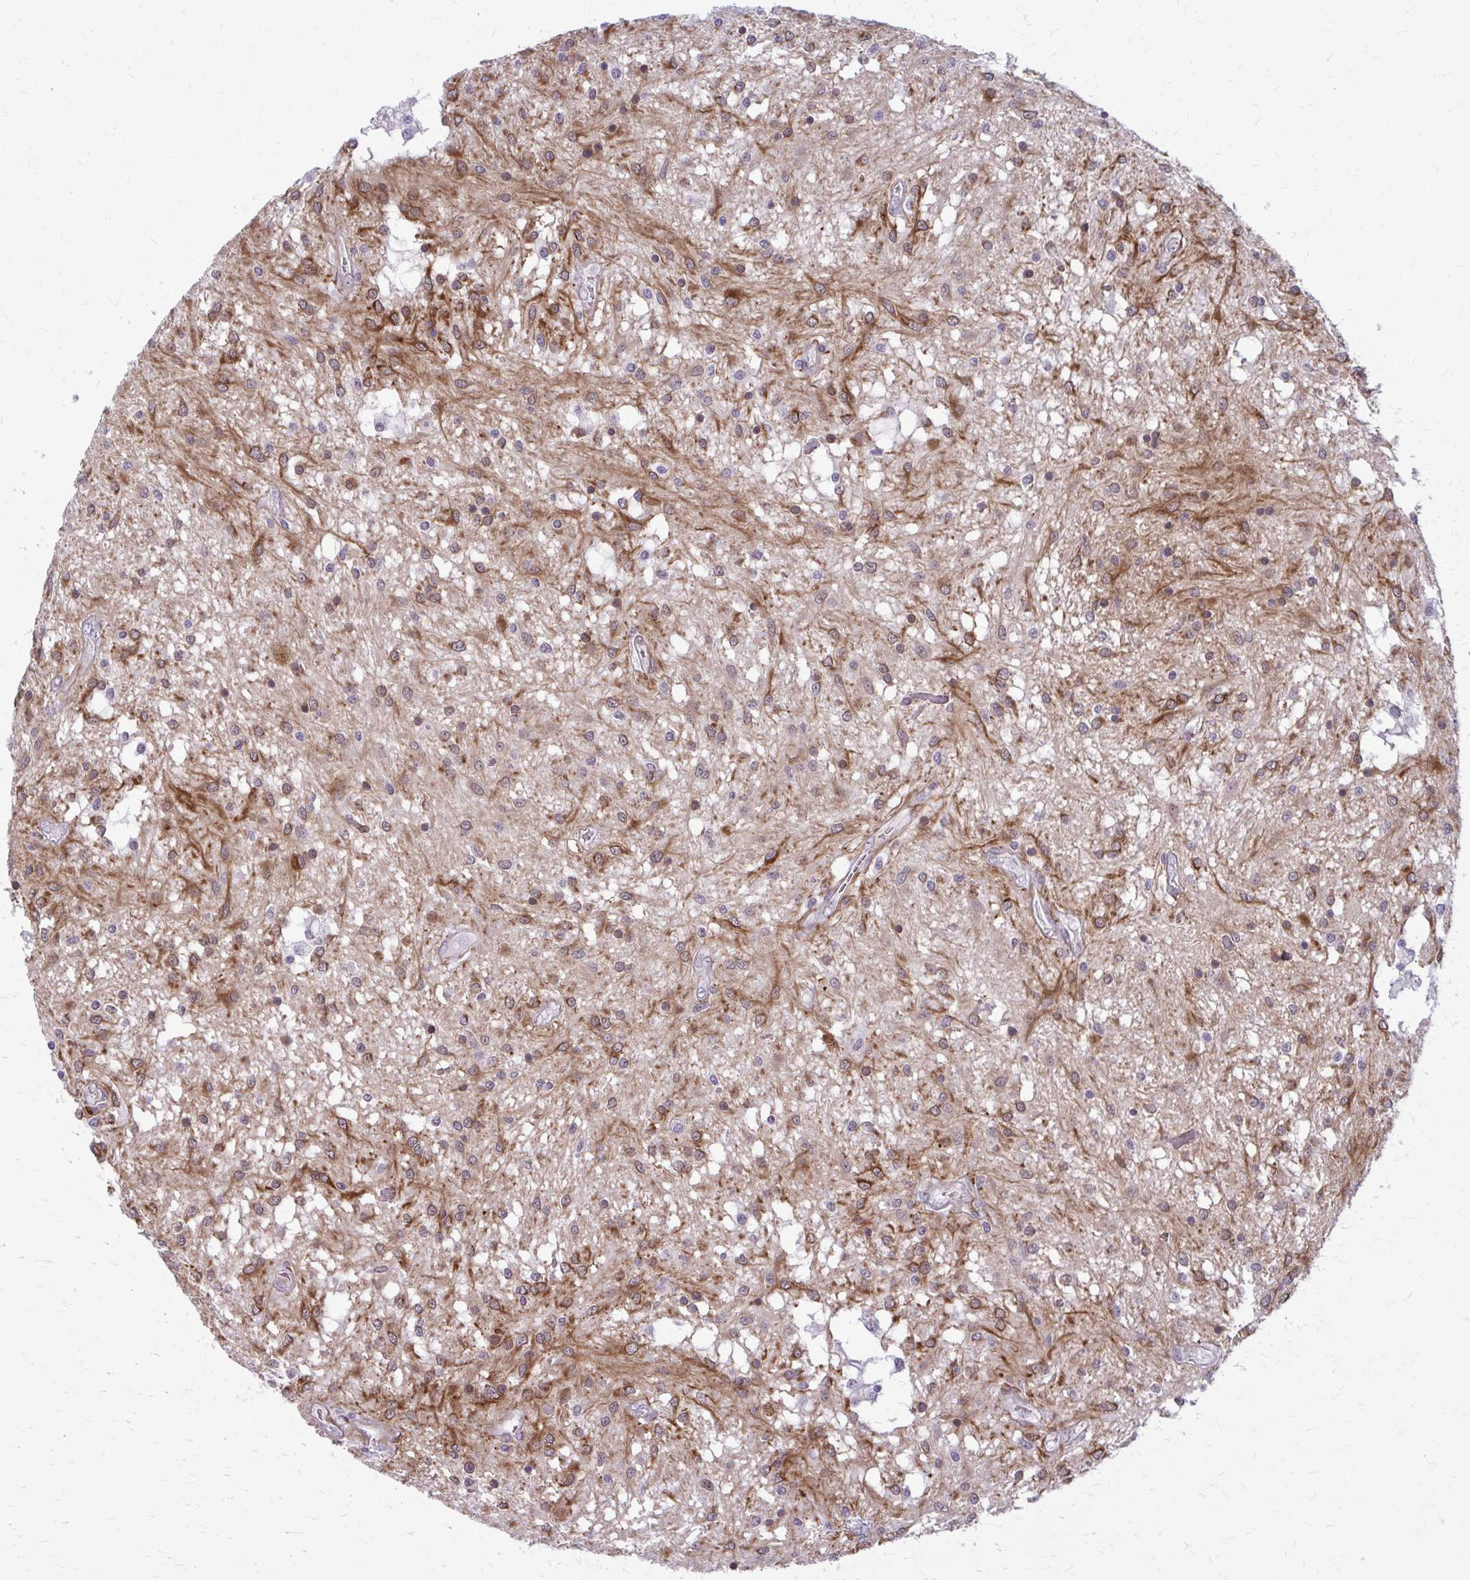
{"staining": {"intensity": "strong", "quantity": "<25%", "location": "cytoplasmic/membranous"}, "tissue": "glioma", "cell_type": "Tumor cells", "image_type": "cancer", "snomed": [{"axis": "morphology", "description": "Glioma, malignant, Low grade"}, {"axis": "topography", "description": "Cerebellum"}], "caption": "Protein expression analysis of glioma displays strong cytoplasmic/membranous positivity in about <25% of tumor cells. (Stains: DAB in brown, nuclei in blue, Microscopy: brightfield microscopy at high magnification).", "gene": "NUMBL", "patient": {"sex": "female", "age": 14}}